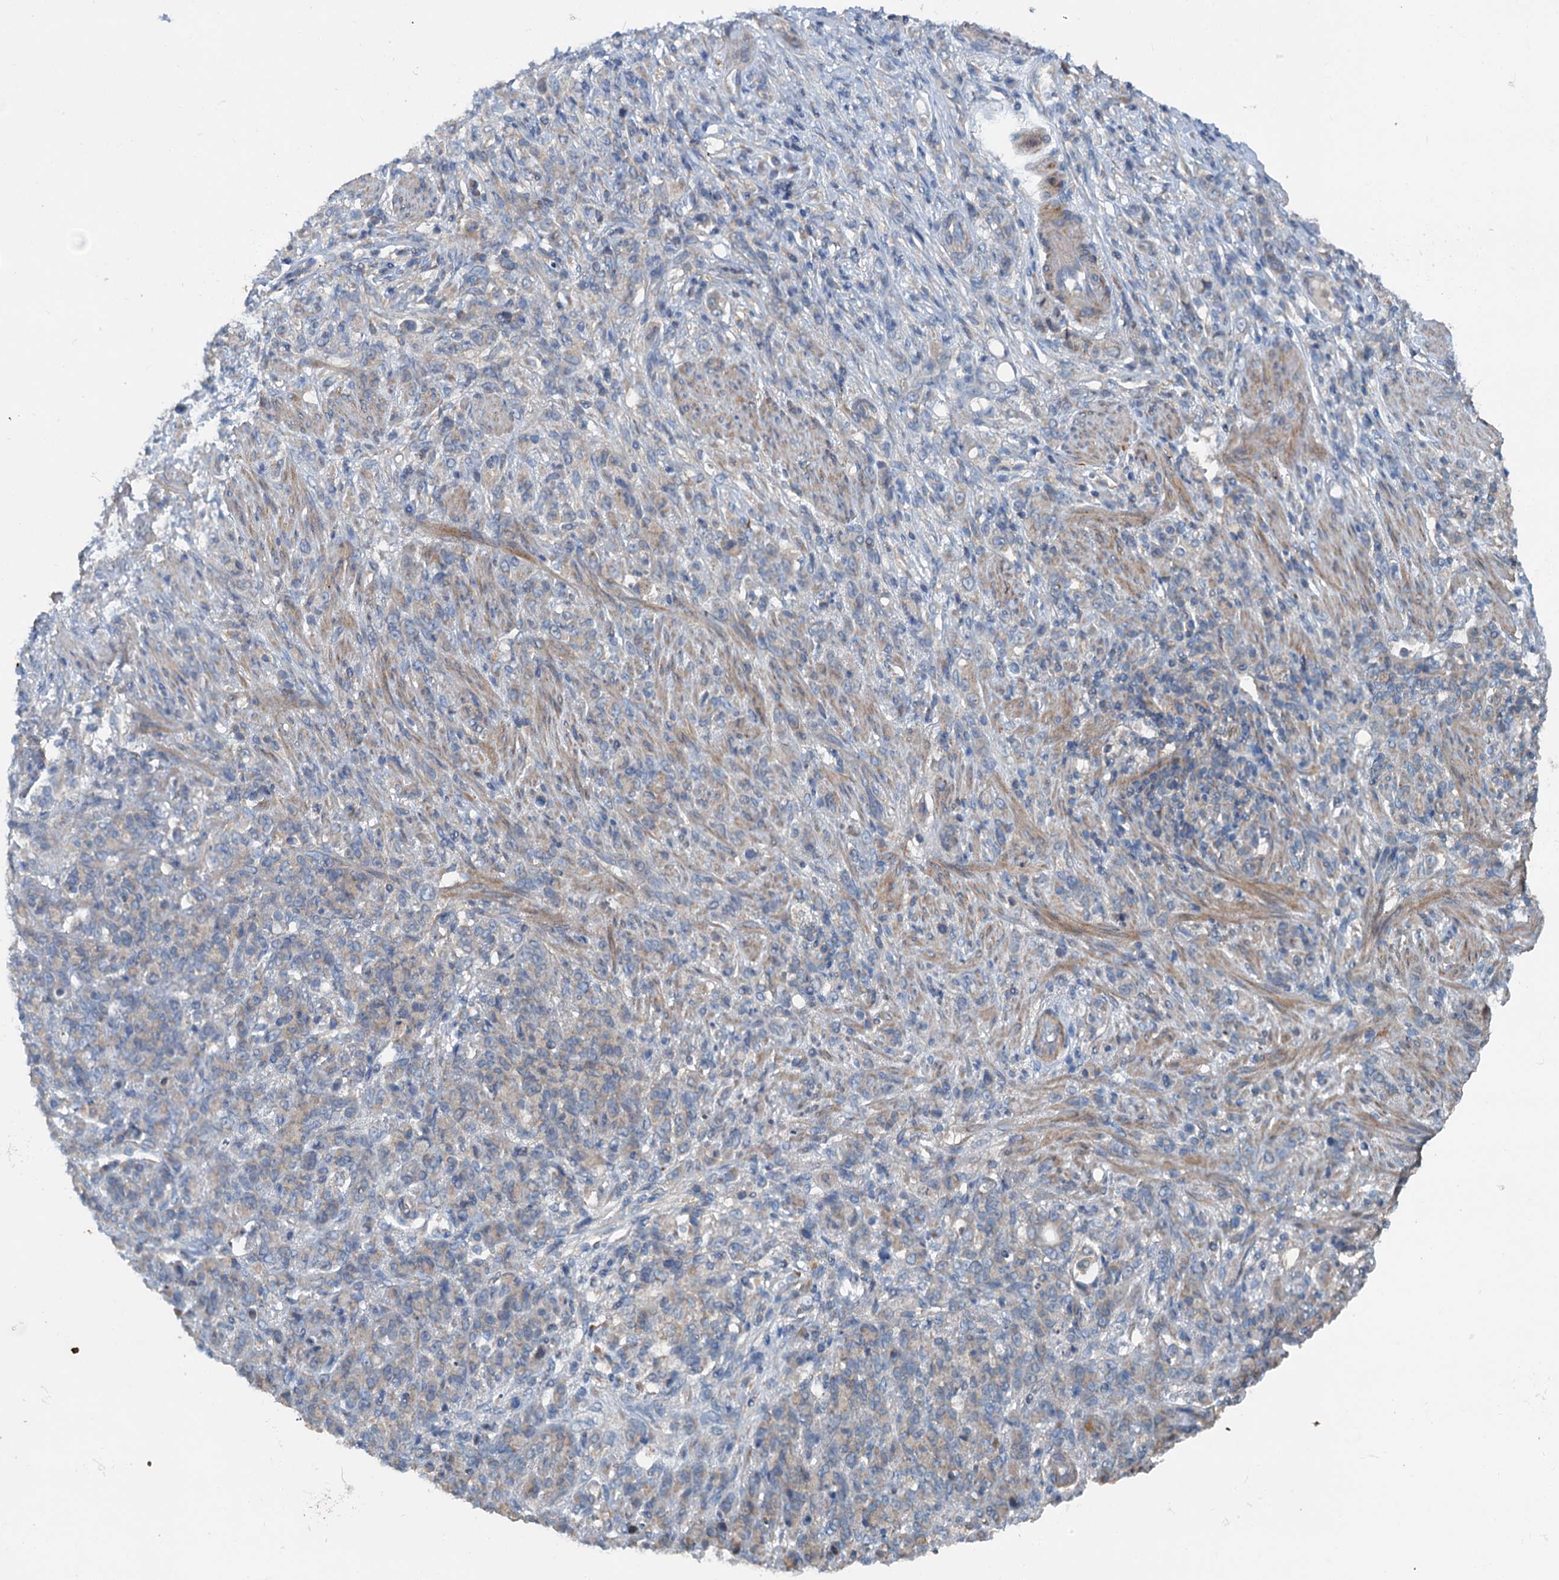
{"staining": {"intensity": "negative", "quantity": "none", "location": "none"}, "tissue": "stomach cancer", "cell_type": "Tumor cells", "image_type": "cancer", "snomed": [{"axis": "morphology", "description": "Adenocarcinoma, NOS"}, {"axis": "topography", "description": "Stomach"}], "caption": "DAB (3,3'-diaminobenzidine) immunohistochemical staining of human stomach cancer demonstrates no significant positivity in tumor cells.", "gene": "TEDC1", "patient": {"sex": "female", "age": 79}}